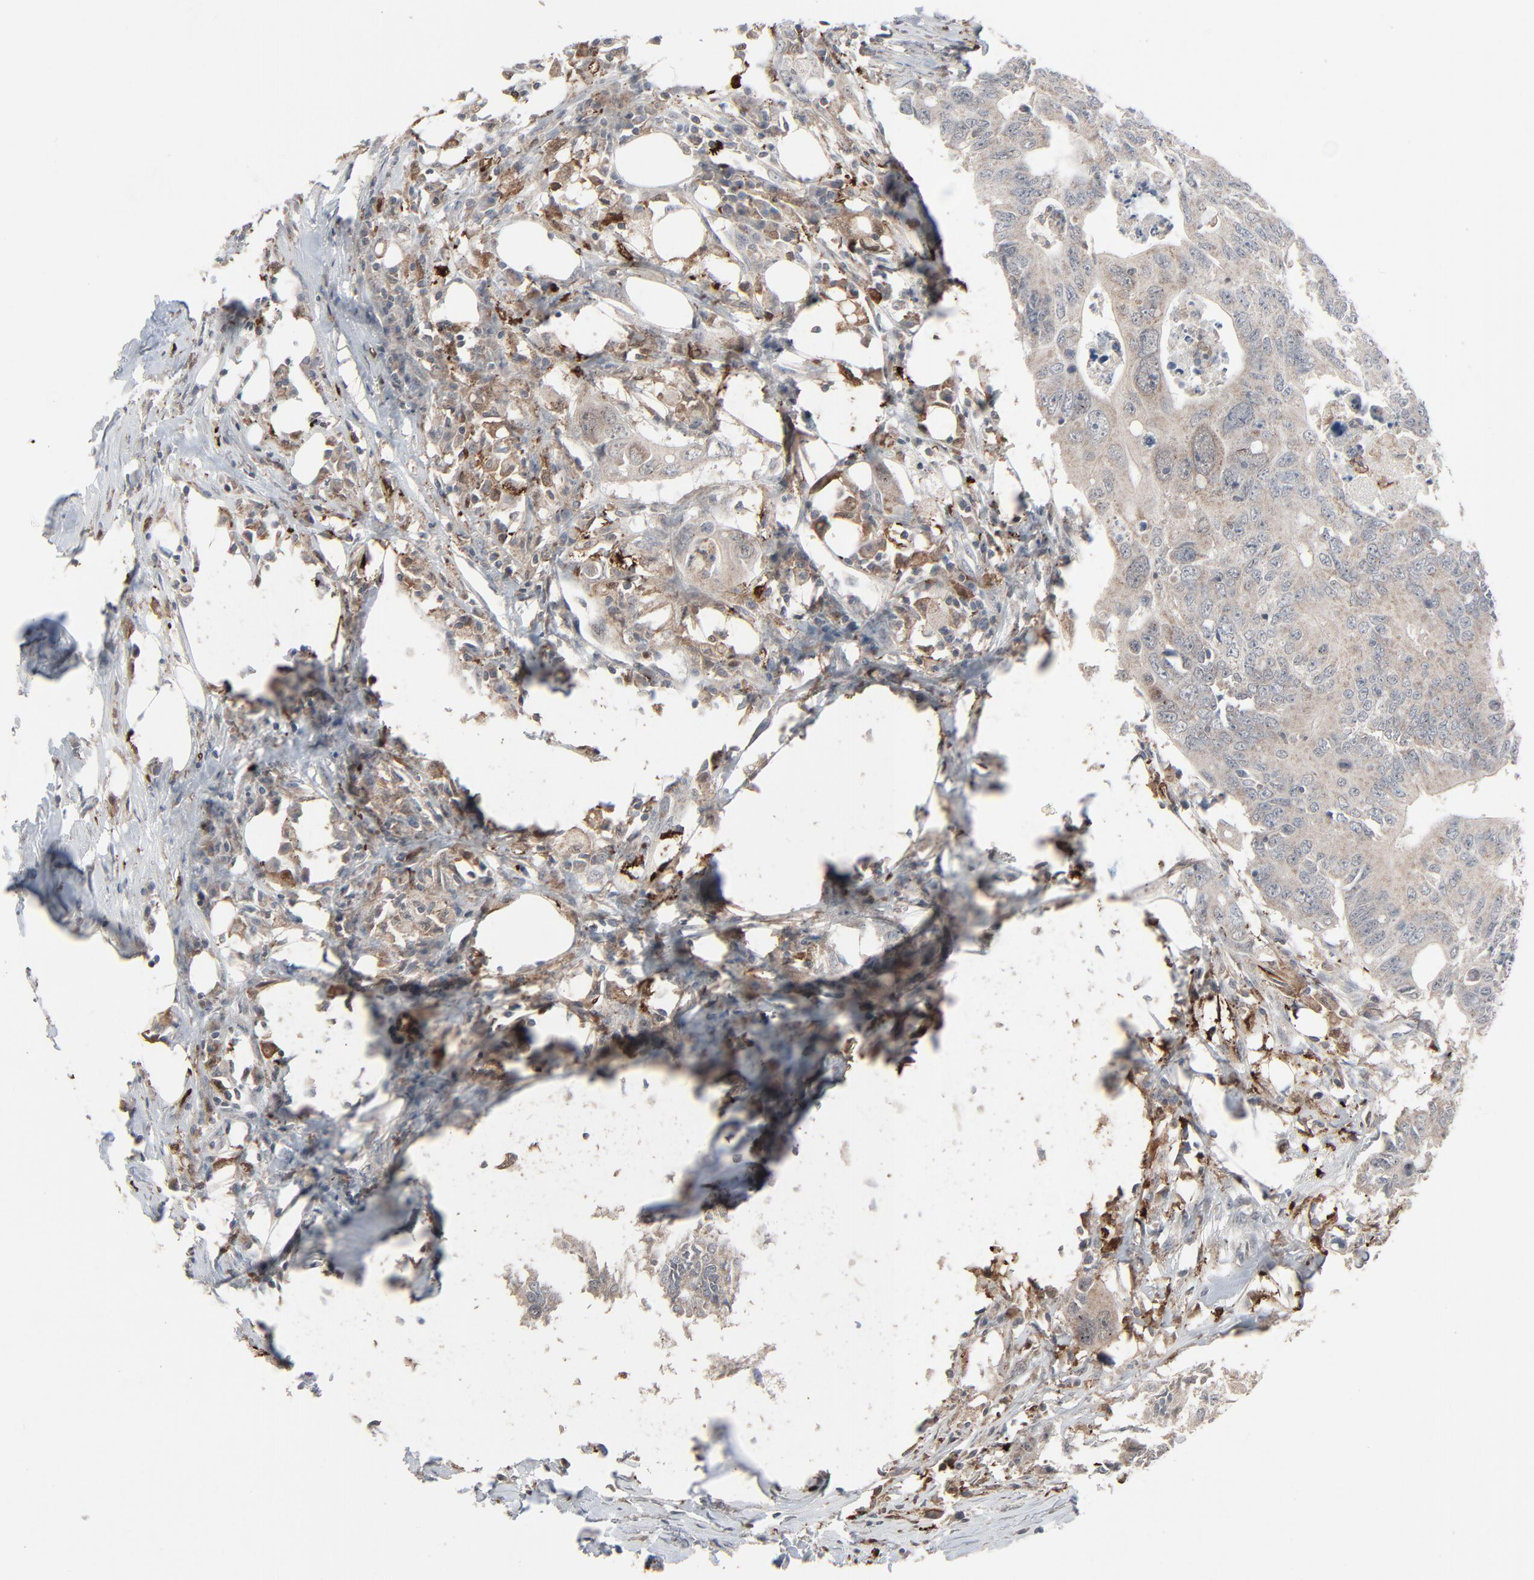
{"staining": {"intensity": "weak", "quantity": ">75%", "location": "cytoplasmic/membranous"}, "tissue": "colorectal cancer", "cell_type": "Tumor cells", "image_type": "cancer", "snomed": [{"axis": "morphology", "description": "Adenocarcinoma, NOS"}, {"axis": "topography", "description": "Colon"}], "caption": "The immunohistochemical stain shows weak cytoplasmic/membranous expression in tumor cells of adenocarcinoma (colorectal) tissue. Using DAB (3,3'-diaminobenzidine) (brown) and hematoxylin (blue) stains, captured at high magnification using brightfield microscopy.", "gene": "DOCK8", "patient": {"sex": "male", "age": 71}}